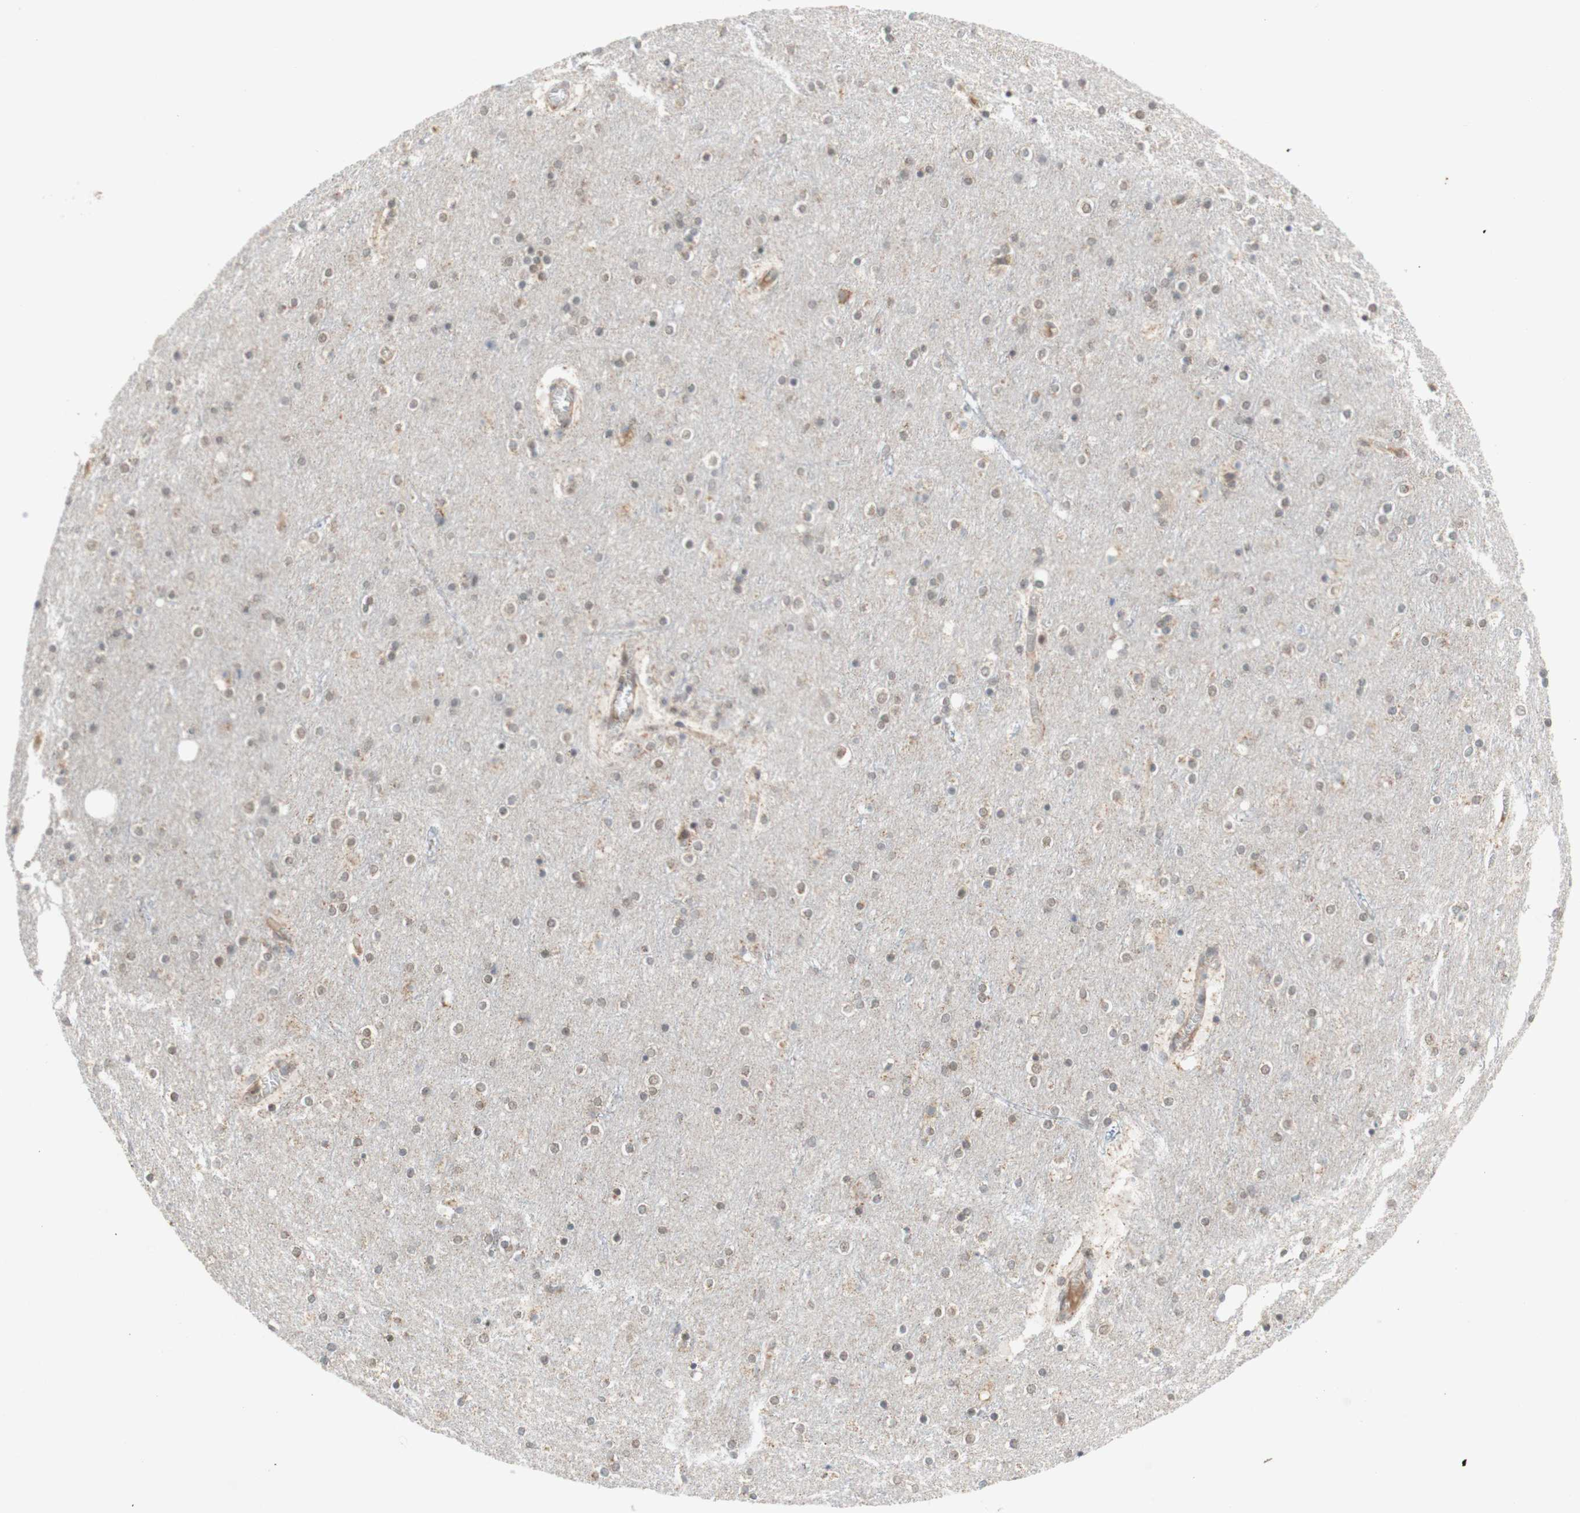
{"staining": {"intensity": "negative", "quantity": "none", "location": "none"}, "tissue": "cerebral cortex", "cell_type": "Endothelial cells", "image_type": "normal", "snomed": [{"axis": "morphology", "description": "Normal tissue, NOS"}, {"axis": "topography", "description": "Cerebral cortex"}], "caption": "DAB immunohistochemical staining of normal human cerebral cortex displays no significant positivity in endothelial cells. The staining is performed using DAB (3,3'-diaminobenzidine) brown chromogen with nuclei counter-stained in using hematoxylin.", "gene": "DNMT3A", "patient": {"sex": "female", "age": 54}}